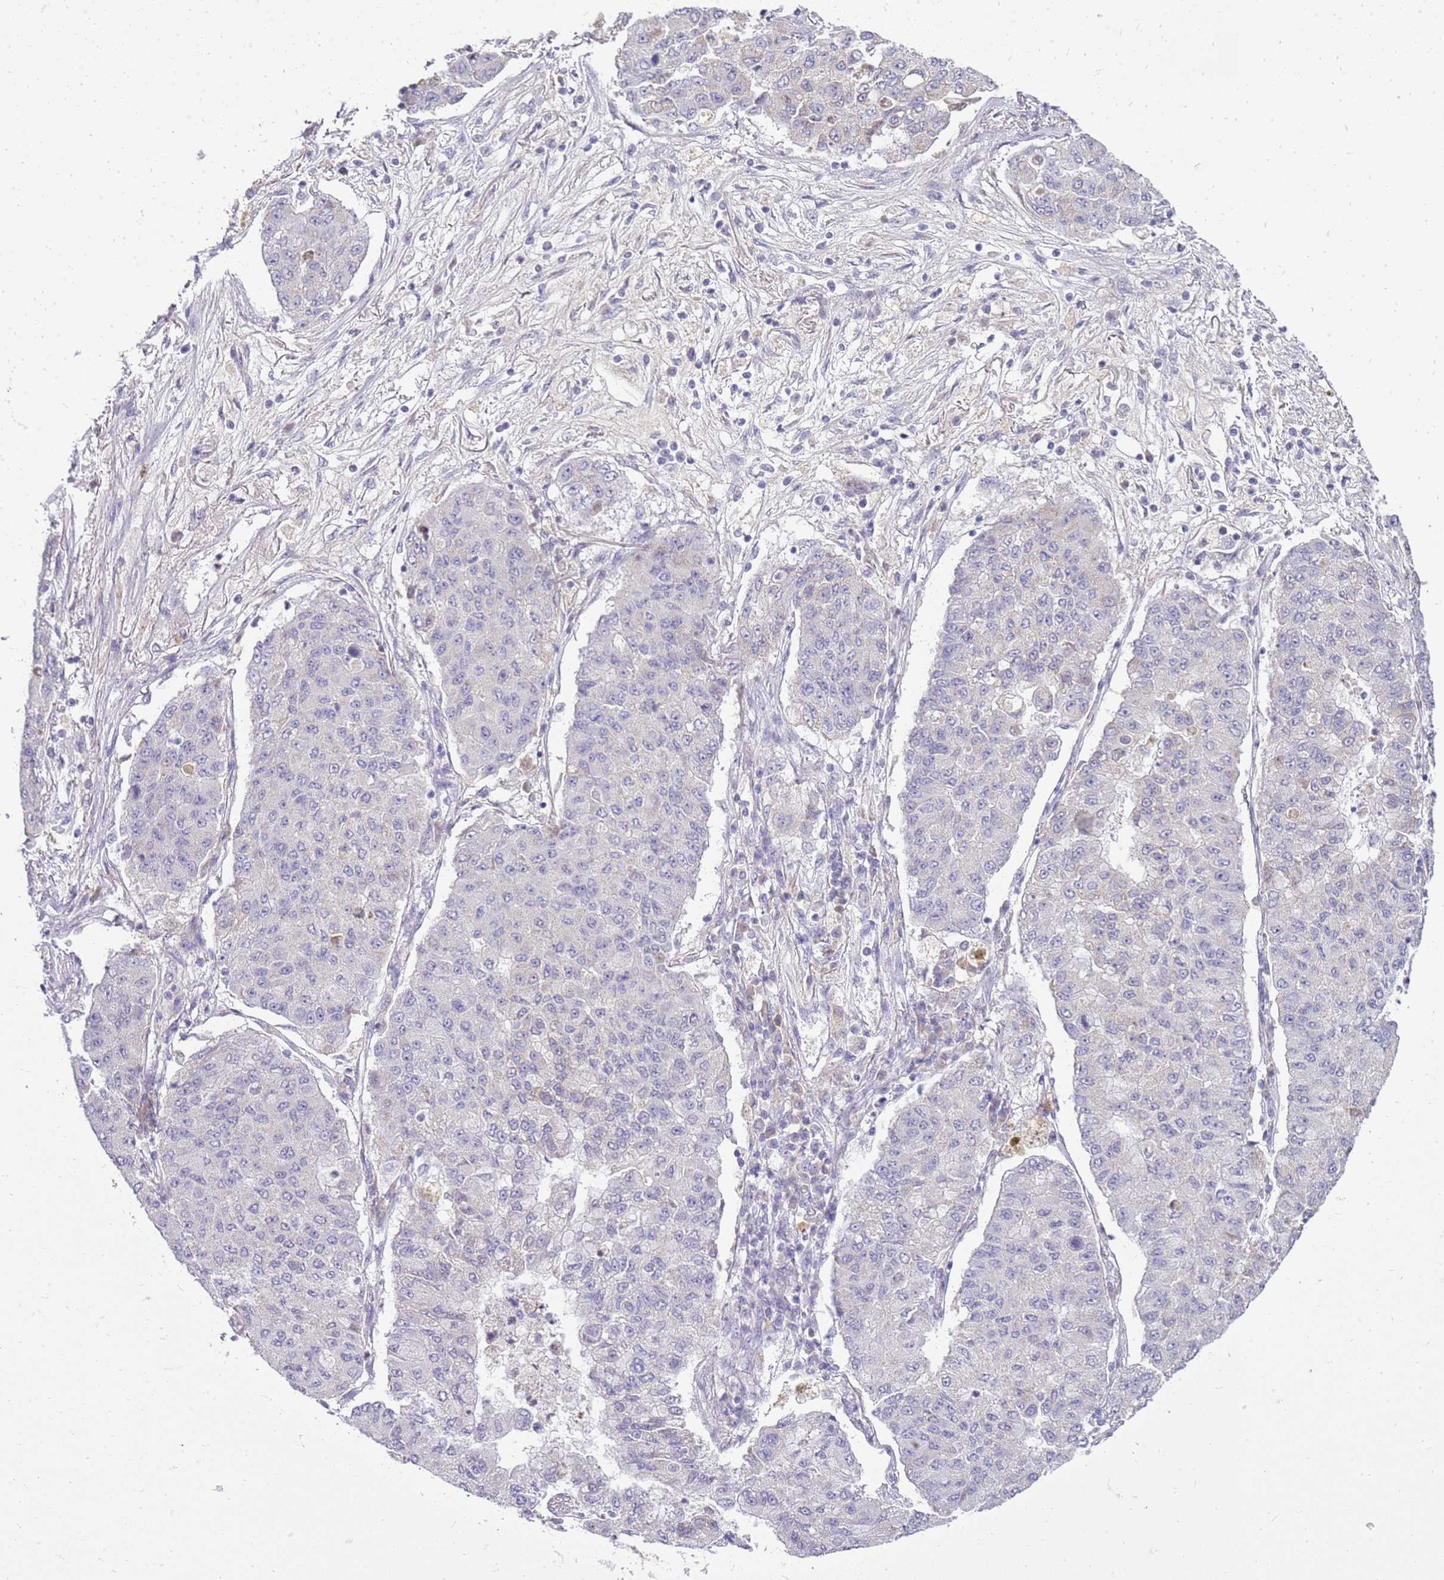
{"staining": {"intensity": "weak", "quantity": "<25%", "location": "cytoplasmic/membranous"}, "tissue": "lung cancer", "cell_type": "Tumor cells", "image_type": "cancer", "snomed": [{"axis": "morphology", "description": "Squamous cell carcinoma, NOS"}, {"axis": "topography", "description": "Lung"}], "caption": "Immunohistochemical staining of human lung cancer displays no significant expression in tumor cells. The staining is performed using DAB (3,3'-diaminobenzidine) brown chromogen with nuclei counter-stained in using hematoxylin.", "gene": "FABP2", "patient": {"sex": "male", "age": 74}}